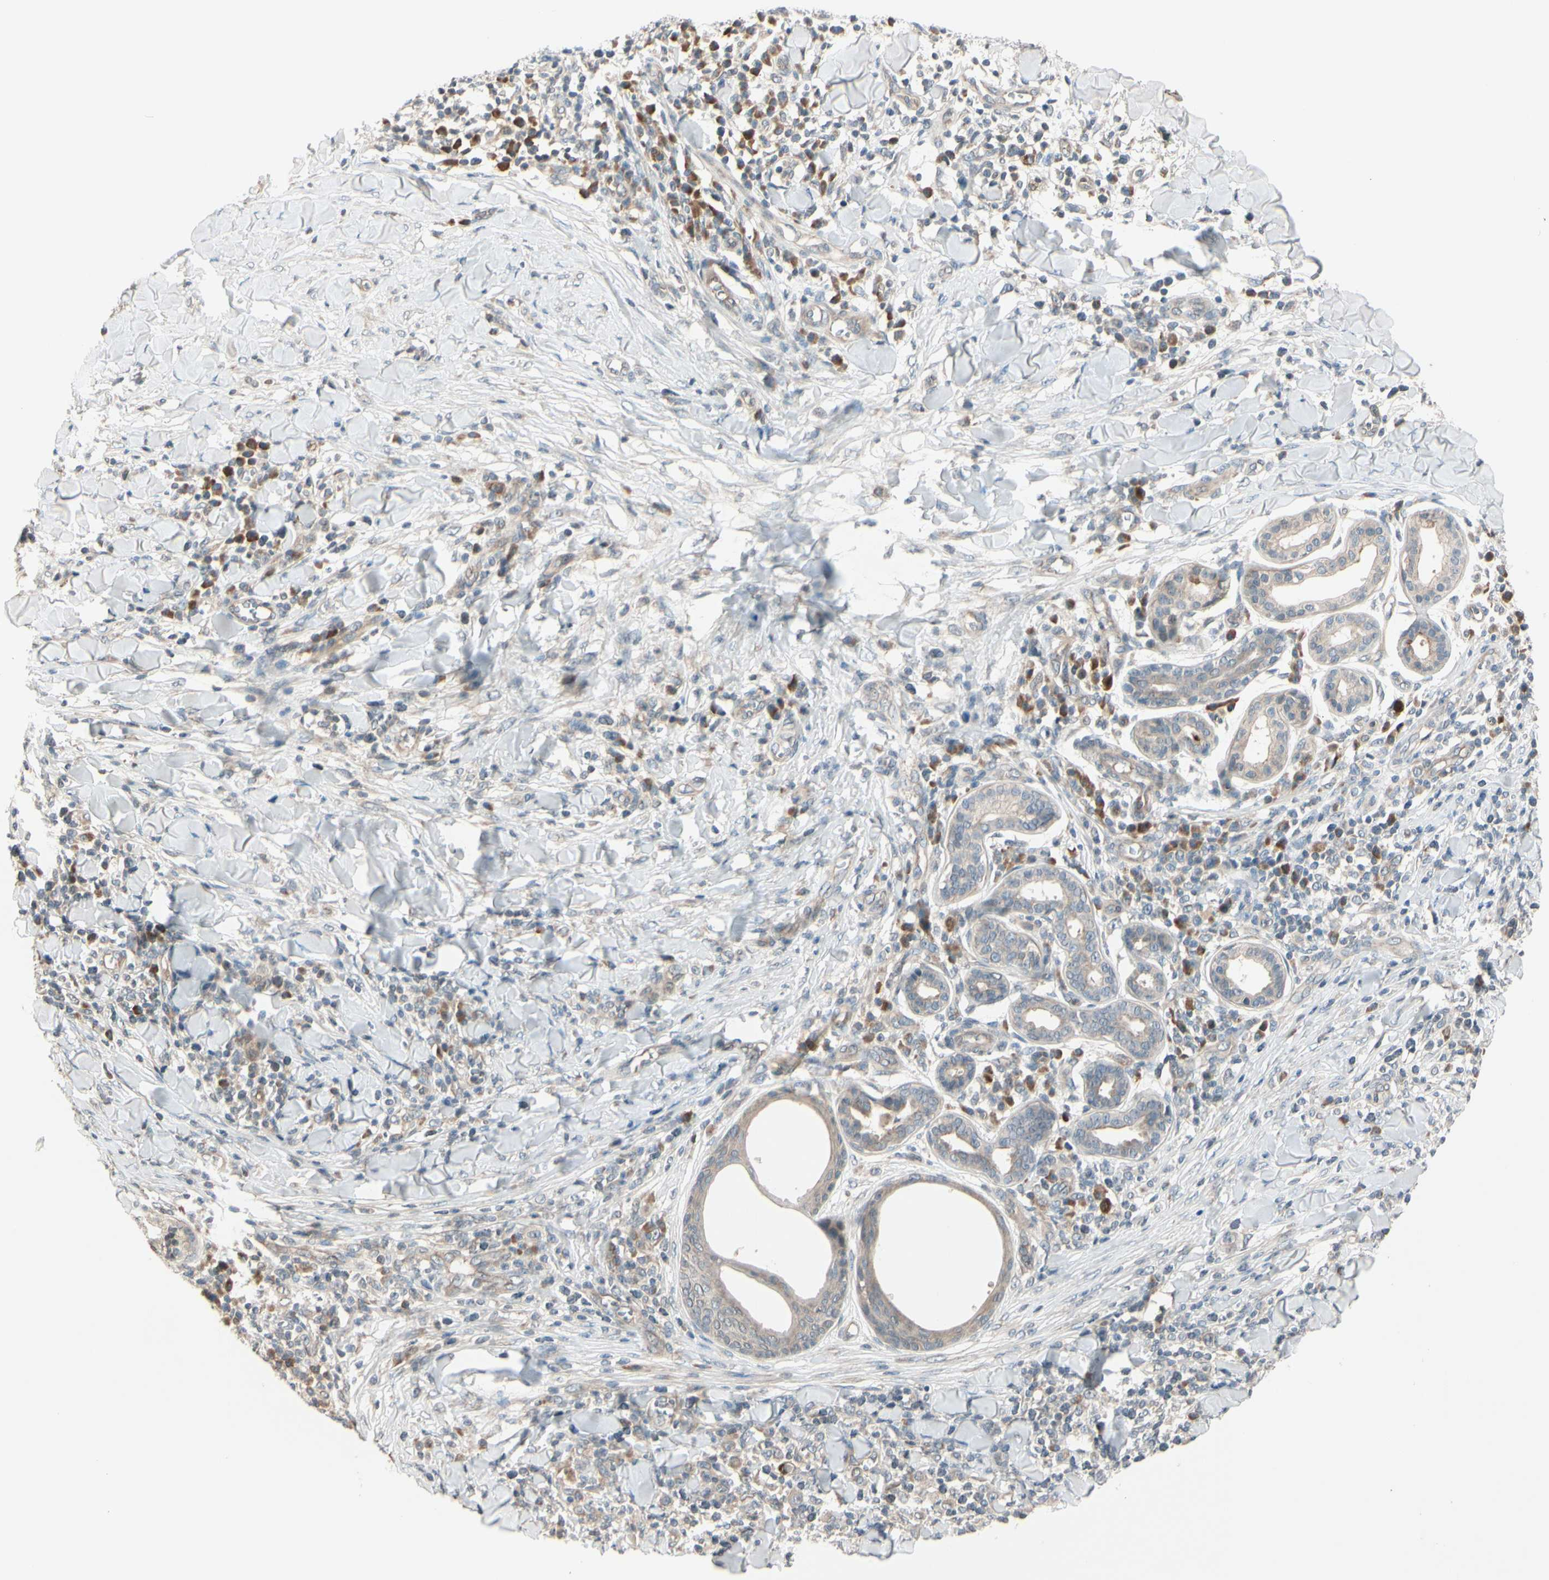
{"staining": {"intensity": "weak", "quantity": ">75%", "location": "cytoplasmic/membranous"}, "tissue": "skin cancer", "cell_type": "Tumor cells", "image_type": "cancer", "snomed": [{"axis": "morphology", "description": "Squamous cell carcinoma, NOS"}, {"axis": "topography", "description": "Skin"}], "caption": "Skin cancer stained with a brown dye shows weak cytoplasmic/membranous positive staining in about >75% of tumor cells.", "gene": "FGF10", "patient": {"sex": "male", "age": 24}}